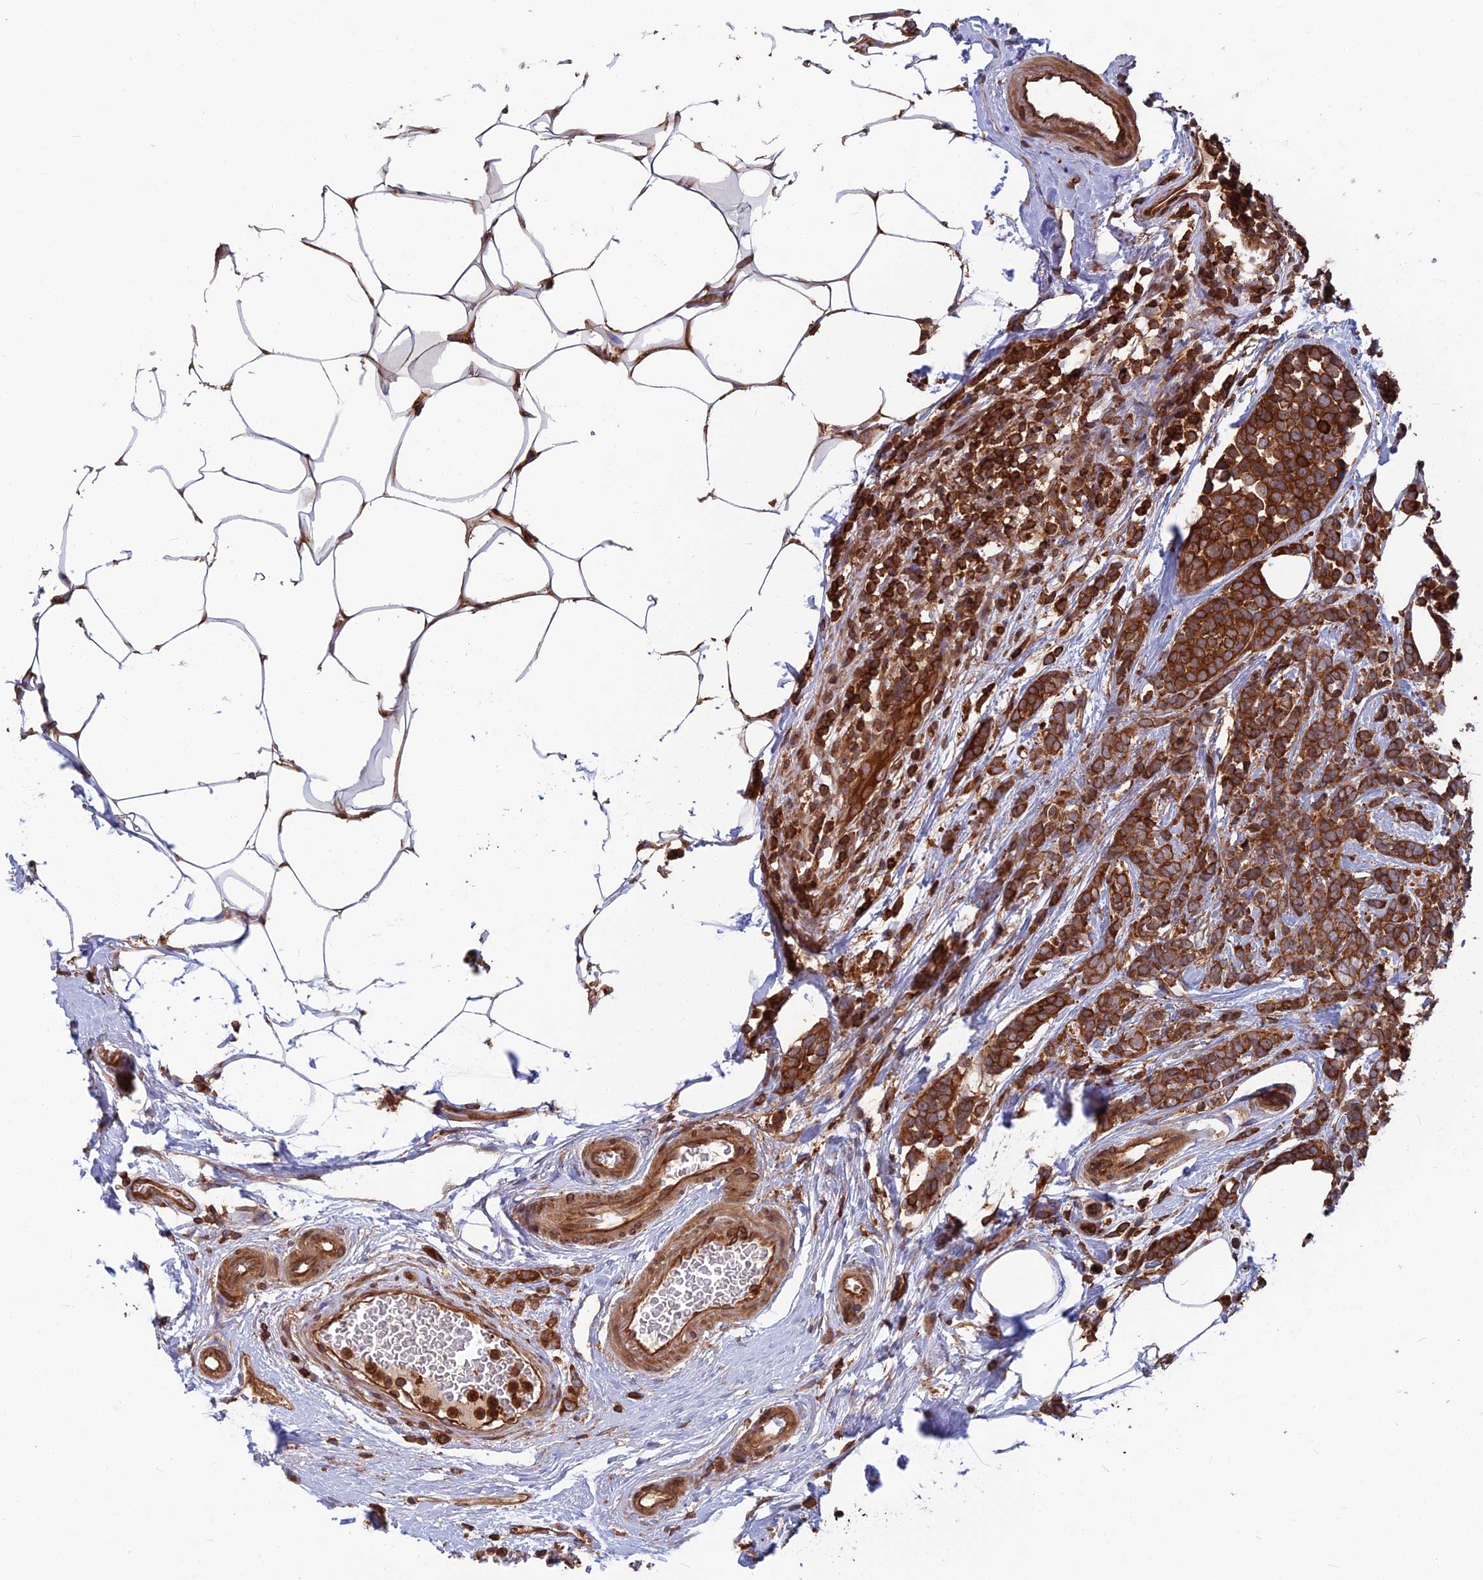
{"staining": {"intensity": "strong", "quantity": ">75%", "location": "cytoplasmic/membranous"}, "tissue": "breast cancer", "cell_type": "Tumor cells", "image_type": "cancer", "snomed": [{"axis": "morphology", "description": "Lobular carcinoma"}, {"axis": "topography", "description": "Breast"}], "caption": "IHC of human lobular carcinoma (breast) reveals high levels of strong cytoplasmic/membranous expression in approximately >75% of tumor cells.", "gene": "WDR1", "patient": {"sex": "female", "age": 58}}